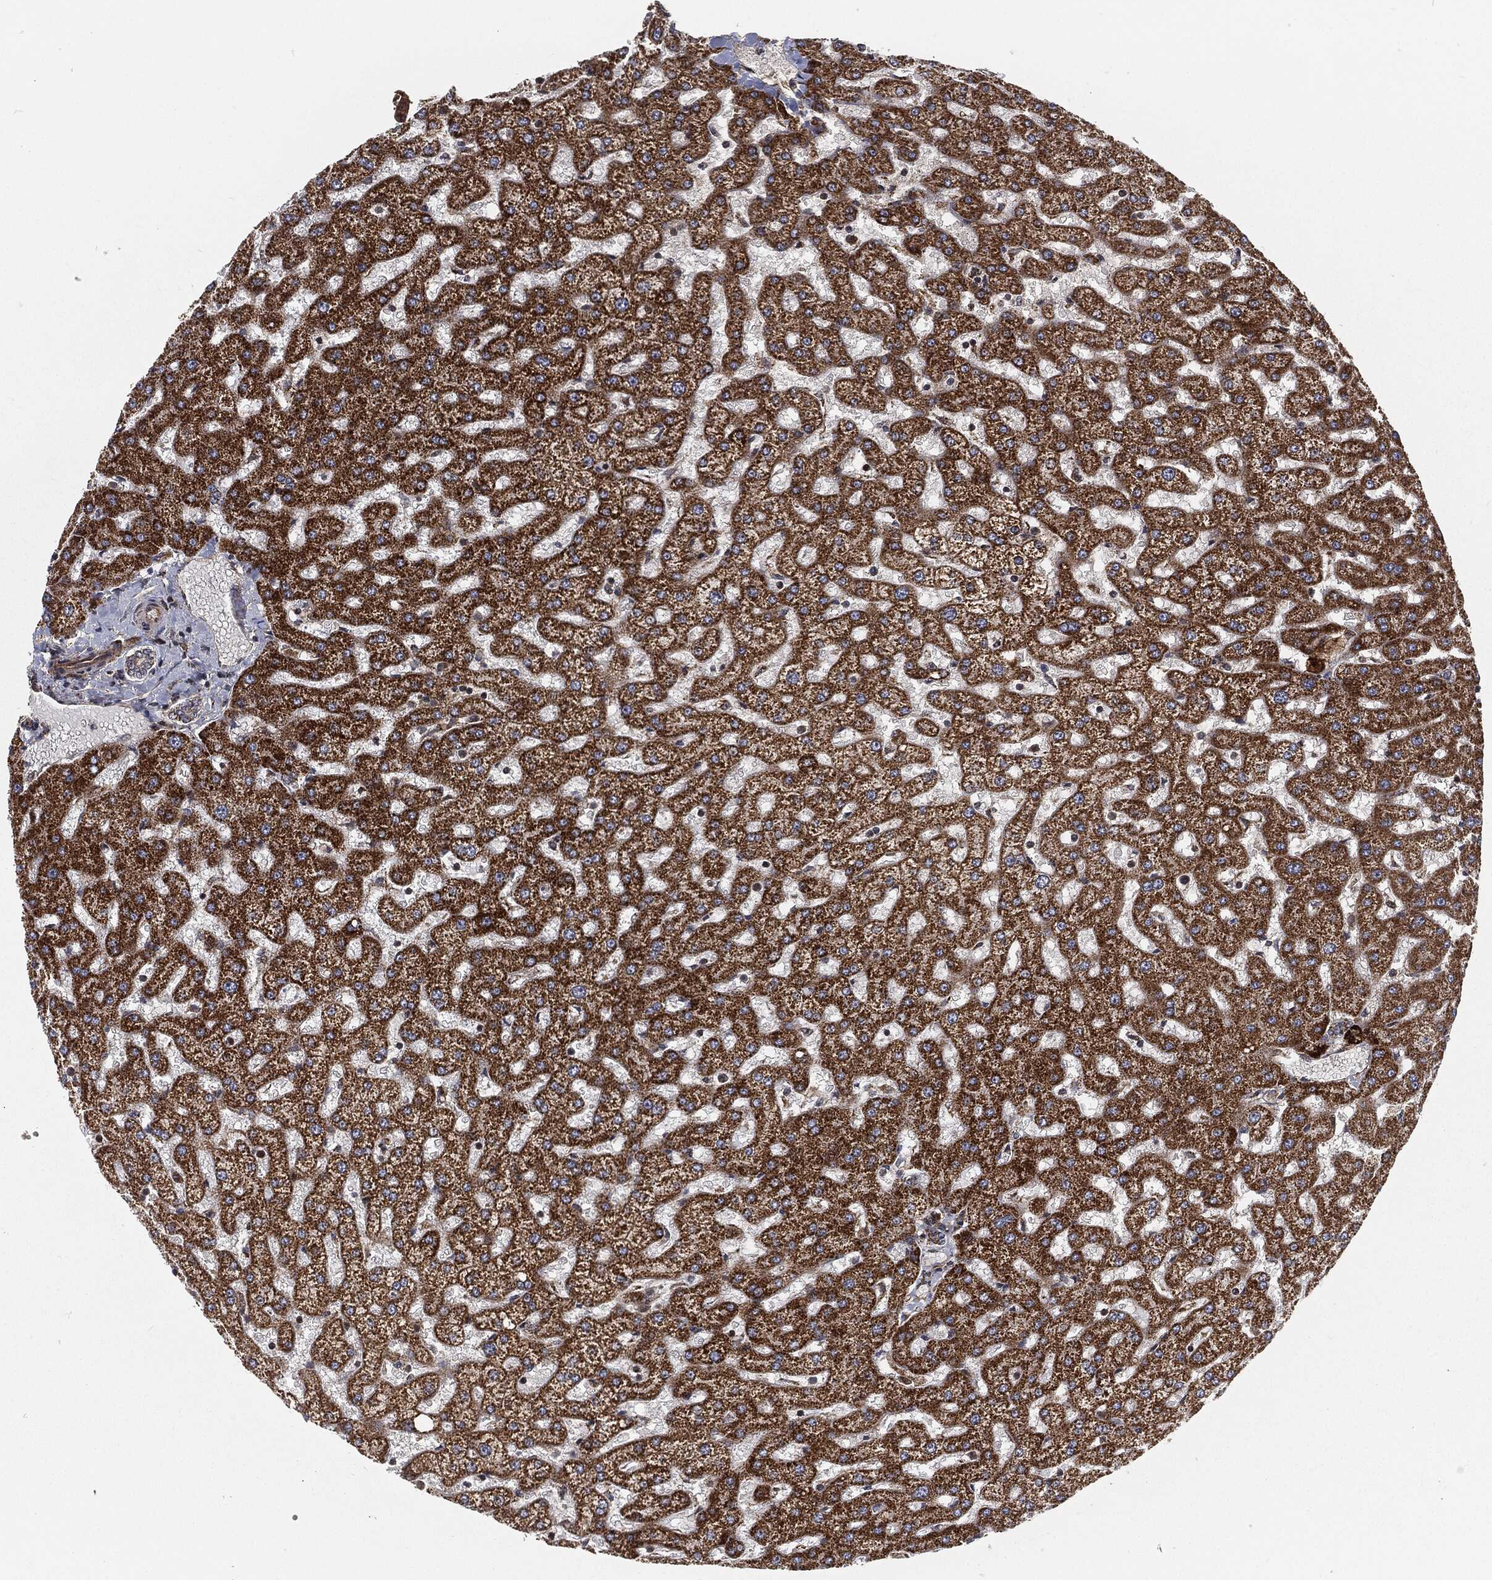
{"staining": {"intensity": "negative", "quantity": "none", "location": "none"}, "tissue": "liver", "cell_type": "Cholangiocytes", "image_type": "normal", "snomed": [{"axis": "morphology", "description": "Normal tissue, NOS"}, {"axis": "topography", "description": "Liver"}], "caption": "The image displays no significant staining in cholangiocytes of liver. Nuclei are stained in blue.", "gene": "RFTN1", "patient": {"sex": "female", "age": 50}}